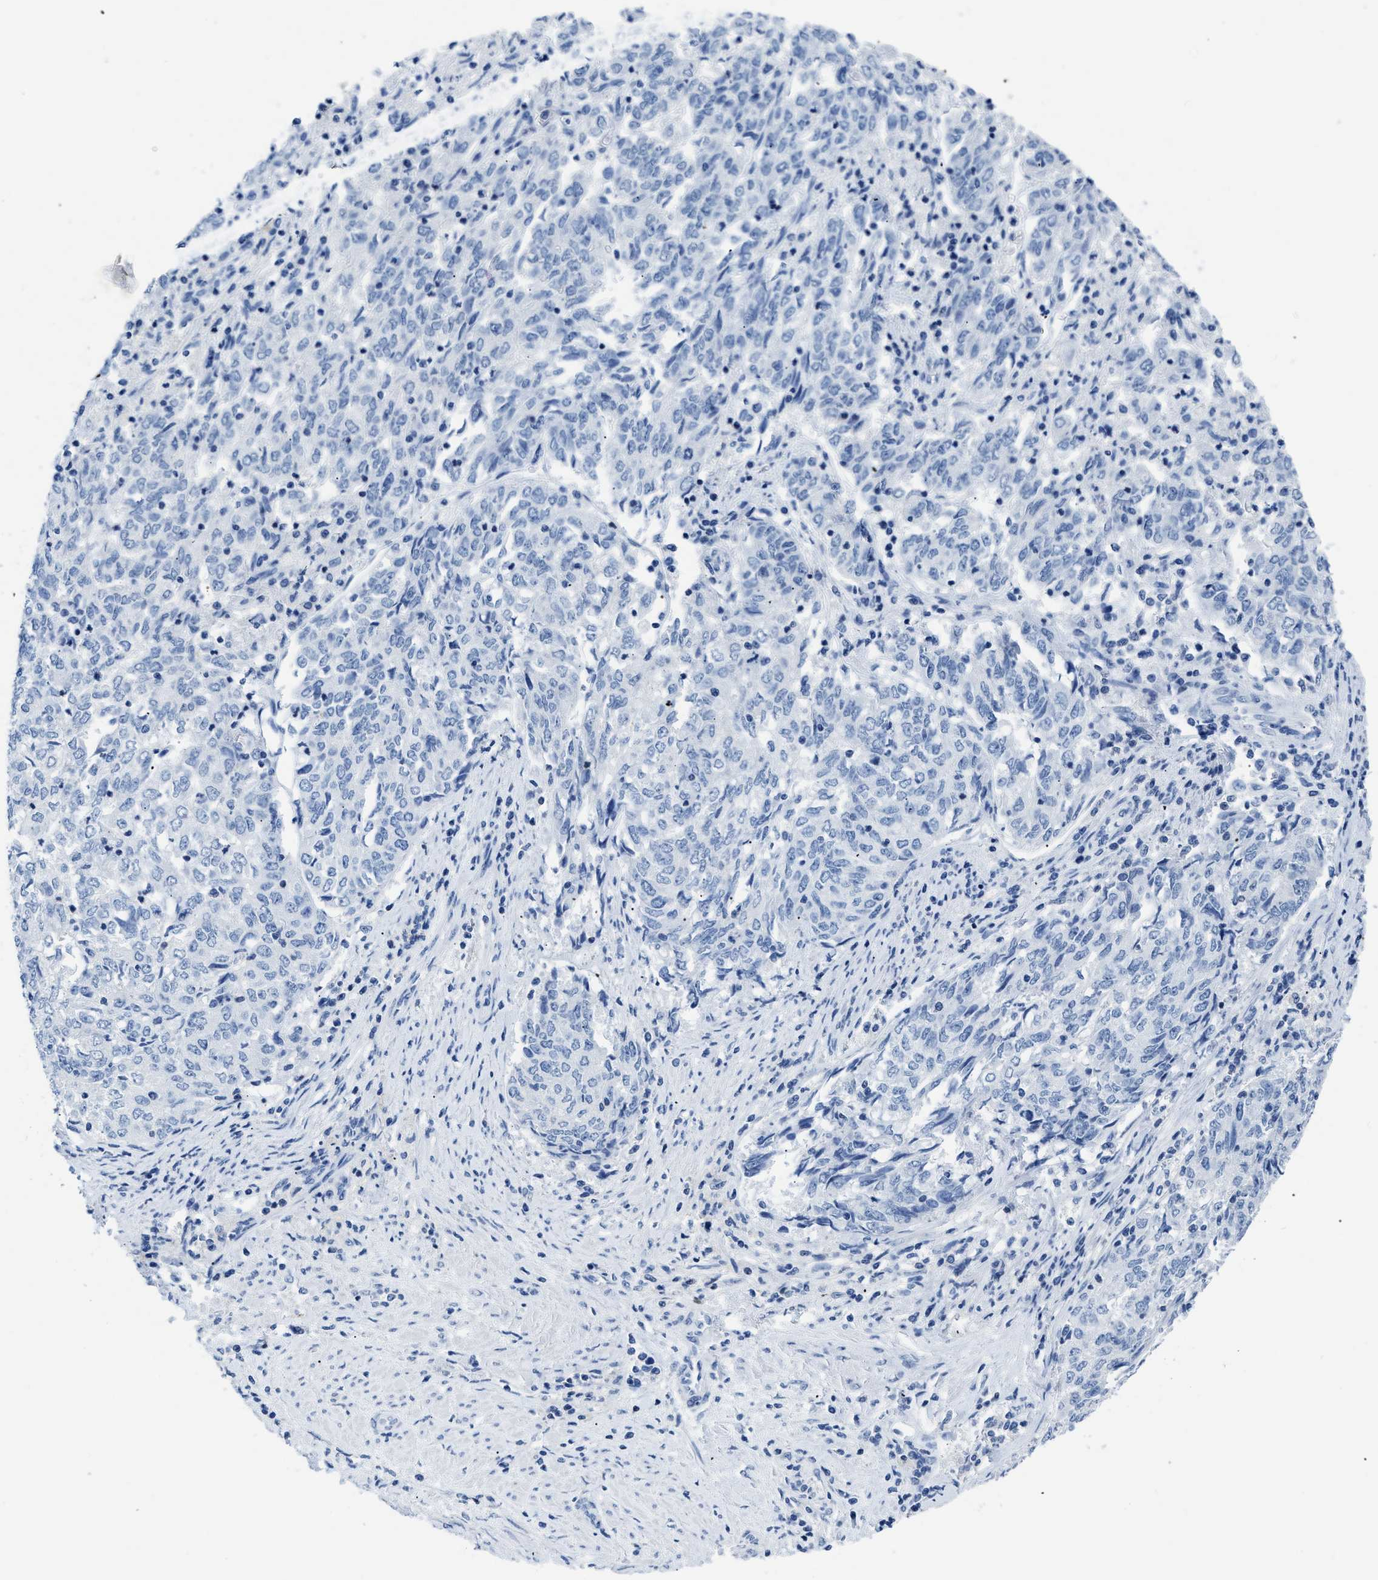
{"staining": {"intensity": "negative", "quantity": "none", "location": "none"}, "tissue": "endometrial cancer", "cell_type": "Tumor cells", "image_type": "cancer", "snomed": [{"axis": "morphology", "description": "Adenocarcinoma, NOS"}, {"axis": "topography", "description": "Endometrium"}], "caption": "High magnification brightfield microscopy of endometrial cancer (adenocarcinoma) stained with DAB (brown) and counterstained with hematoxylin (blue): tumor cells show no significant positivity. (DAB immunohistochemistry (IHC), high magnification).", "gene": "NFATC2", "patient": {"sex": "female", "age": 80}}